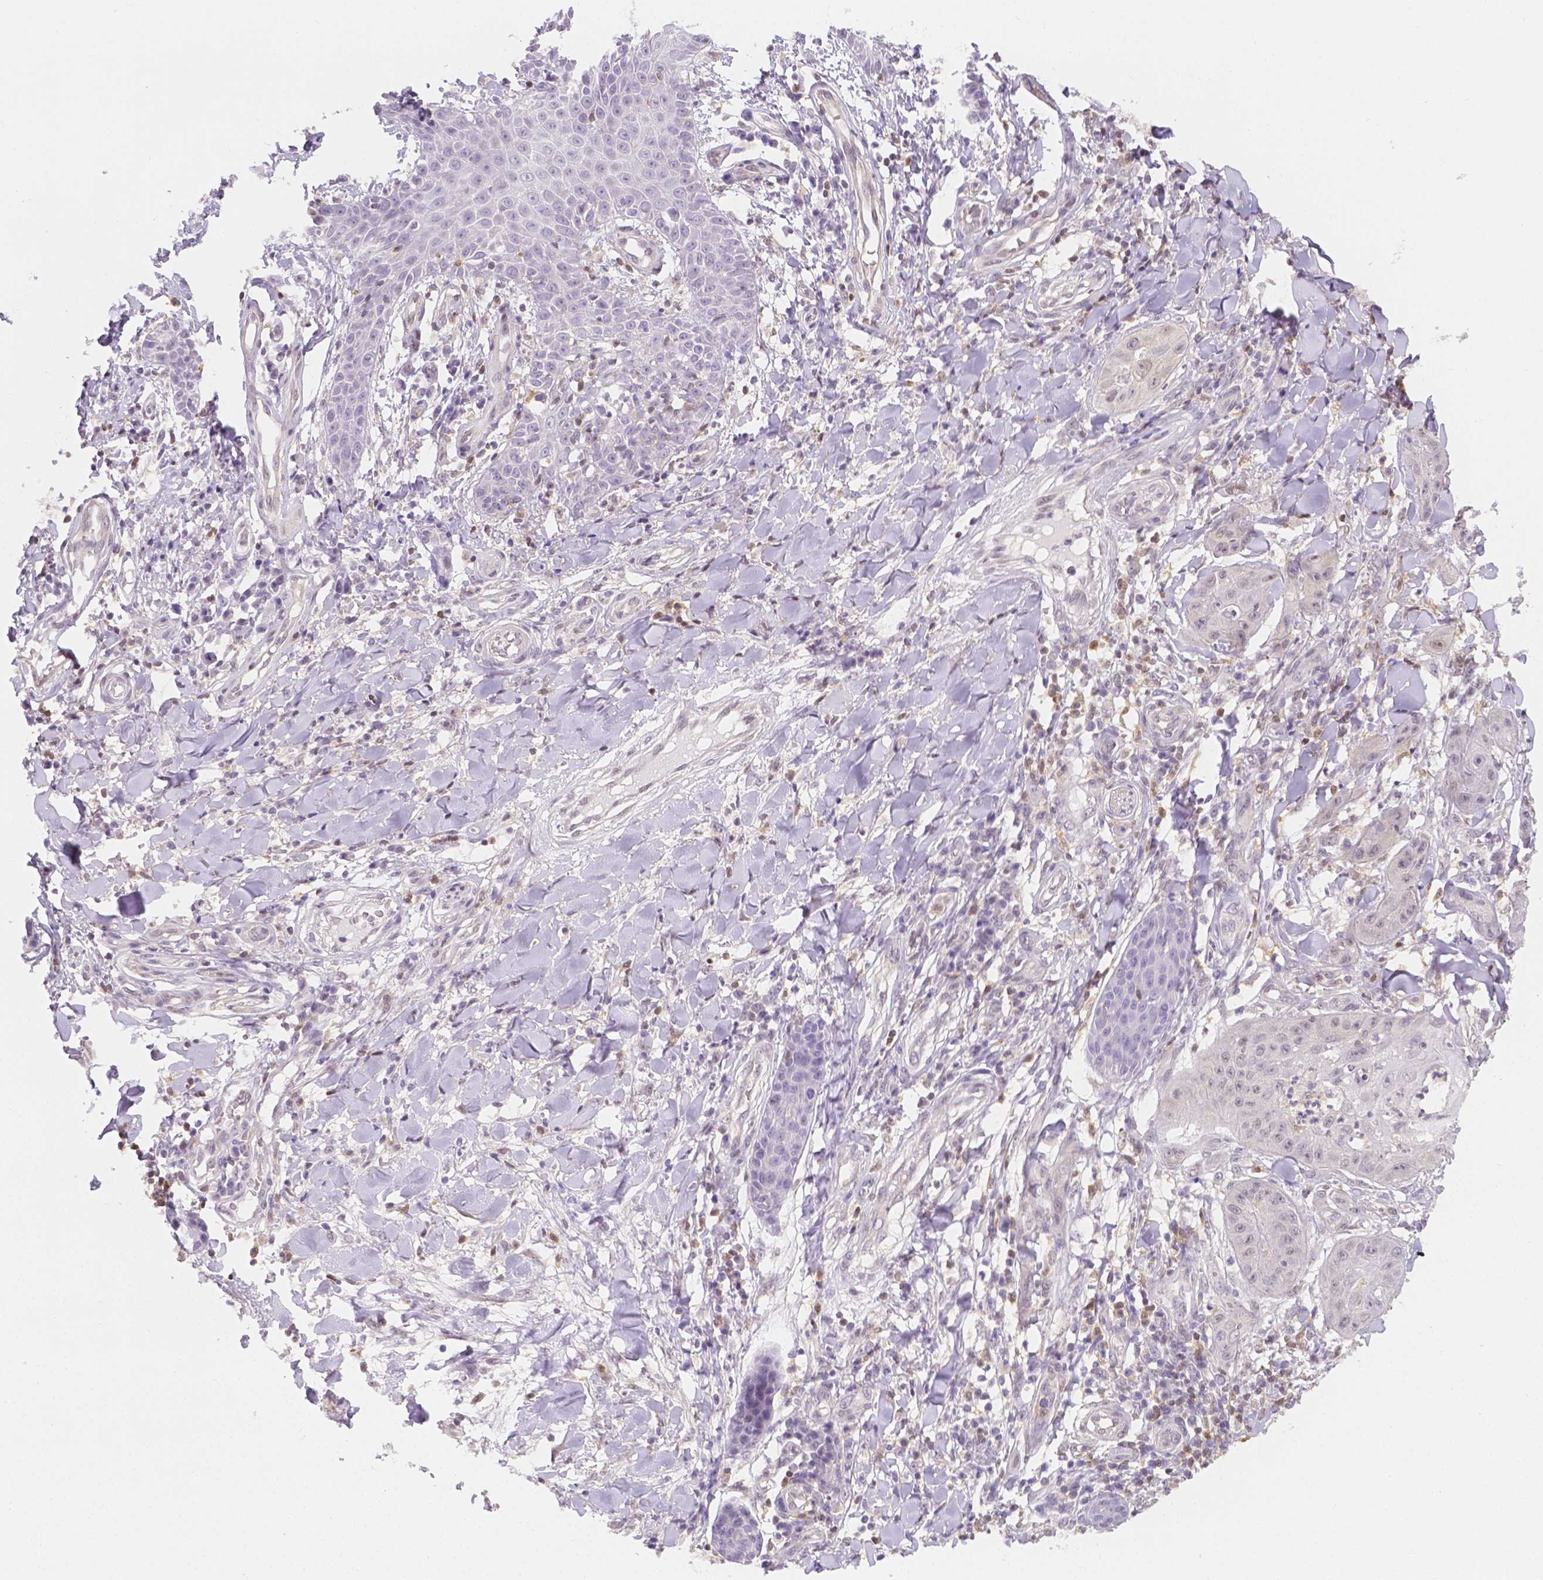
{"staining": {"intensity": "negative", "quantity": "none", "location": "none"}, "tissue": "skin cancer", "cell_type": "Tumor cells", "image_type": "cancer", "snomed": [{"axis": "morphology", "description": "Squamous cell carcinoma, NOS"}, {"axis": "topography", "description": "Skin"}], "caption": "The image reveals no staining of tumor cells in skin cancer. Nuclei are stained in blue.", "gene": "SGTB", "patient": {"sex": "male", "age": 70}}